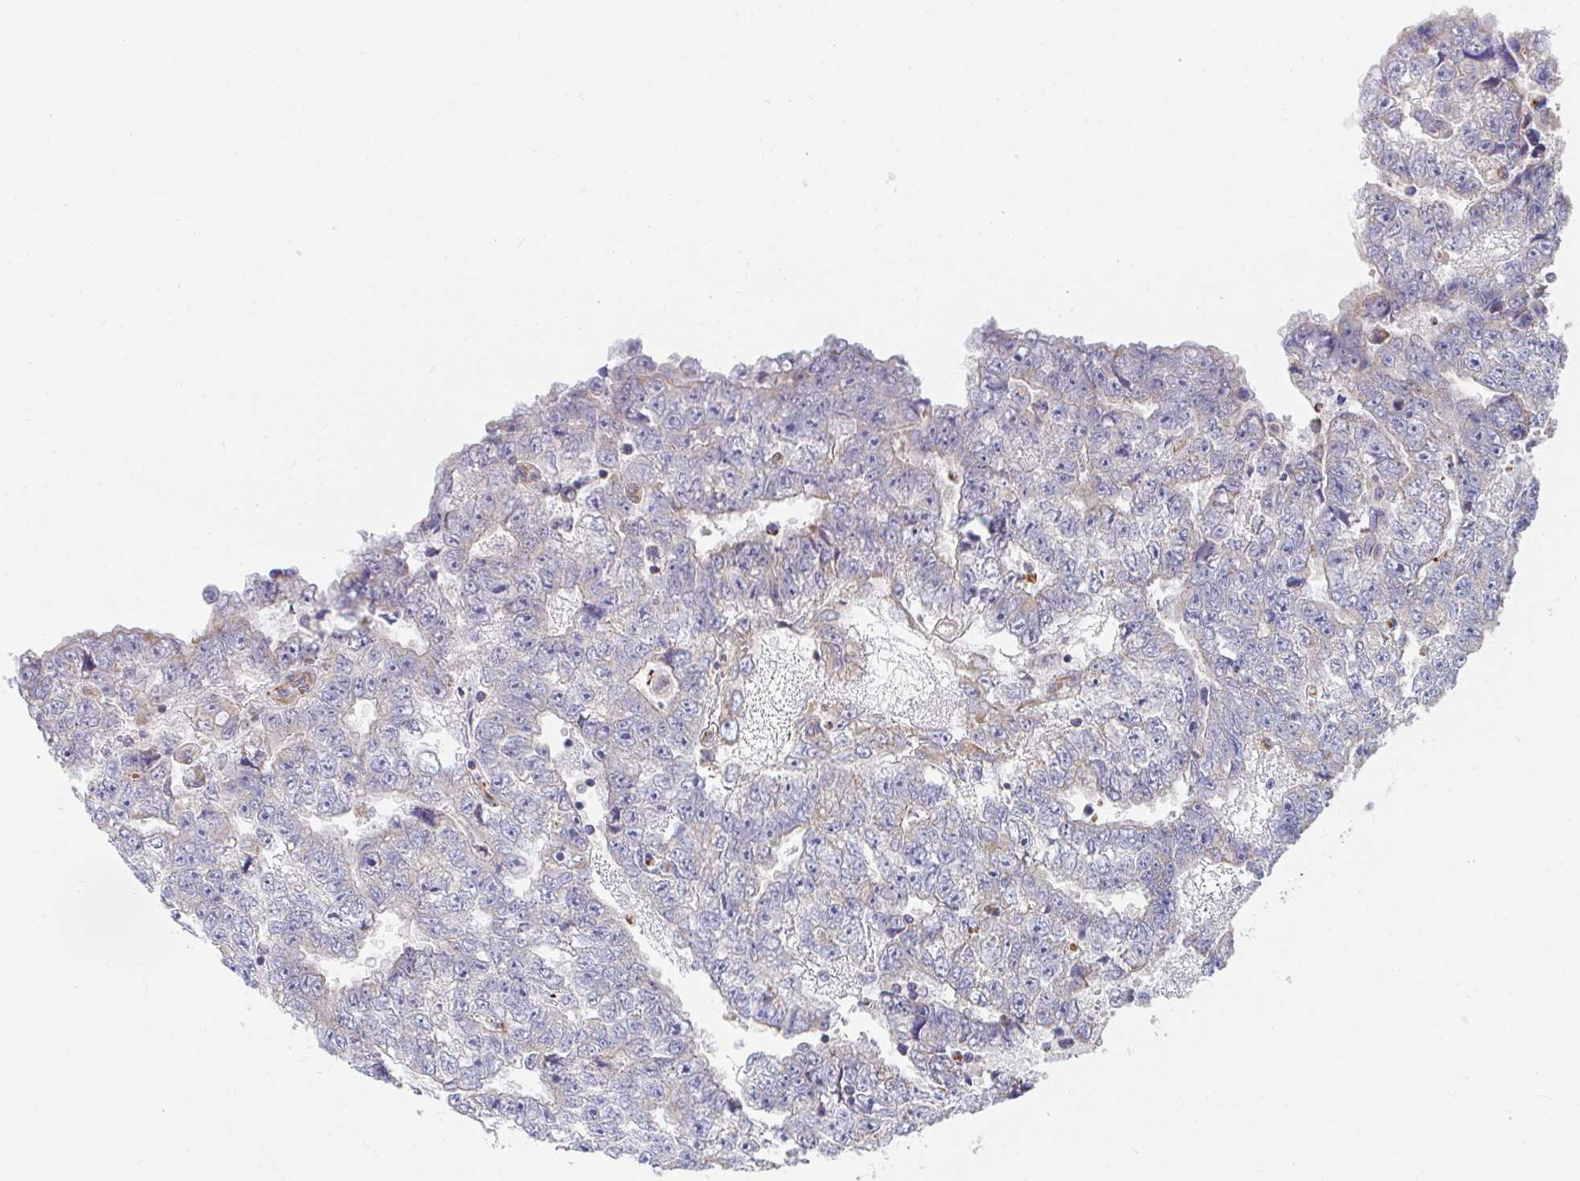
{"staining": {"intensity": "negative", "quantity": "none", "location": "none"}, "tissue": "testis cancer", "cell_type": "Tumor cells", "image_type": "cancer", "snomed": [{"axis": "morphology", "description": "Carcinoma, Embryonal, NOS"}, {"axis": "topography", "description": "Testis"}], "caption": "Immunohistochemistry image of embryonal carcinoma (testis) stained for a protein (brown), which demonstrates no positivity in tumor cells.", "gene": "EIF1AD", "patient": {"sex": "male", "age": 25}}